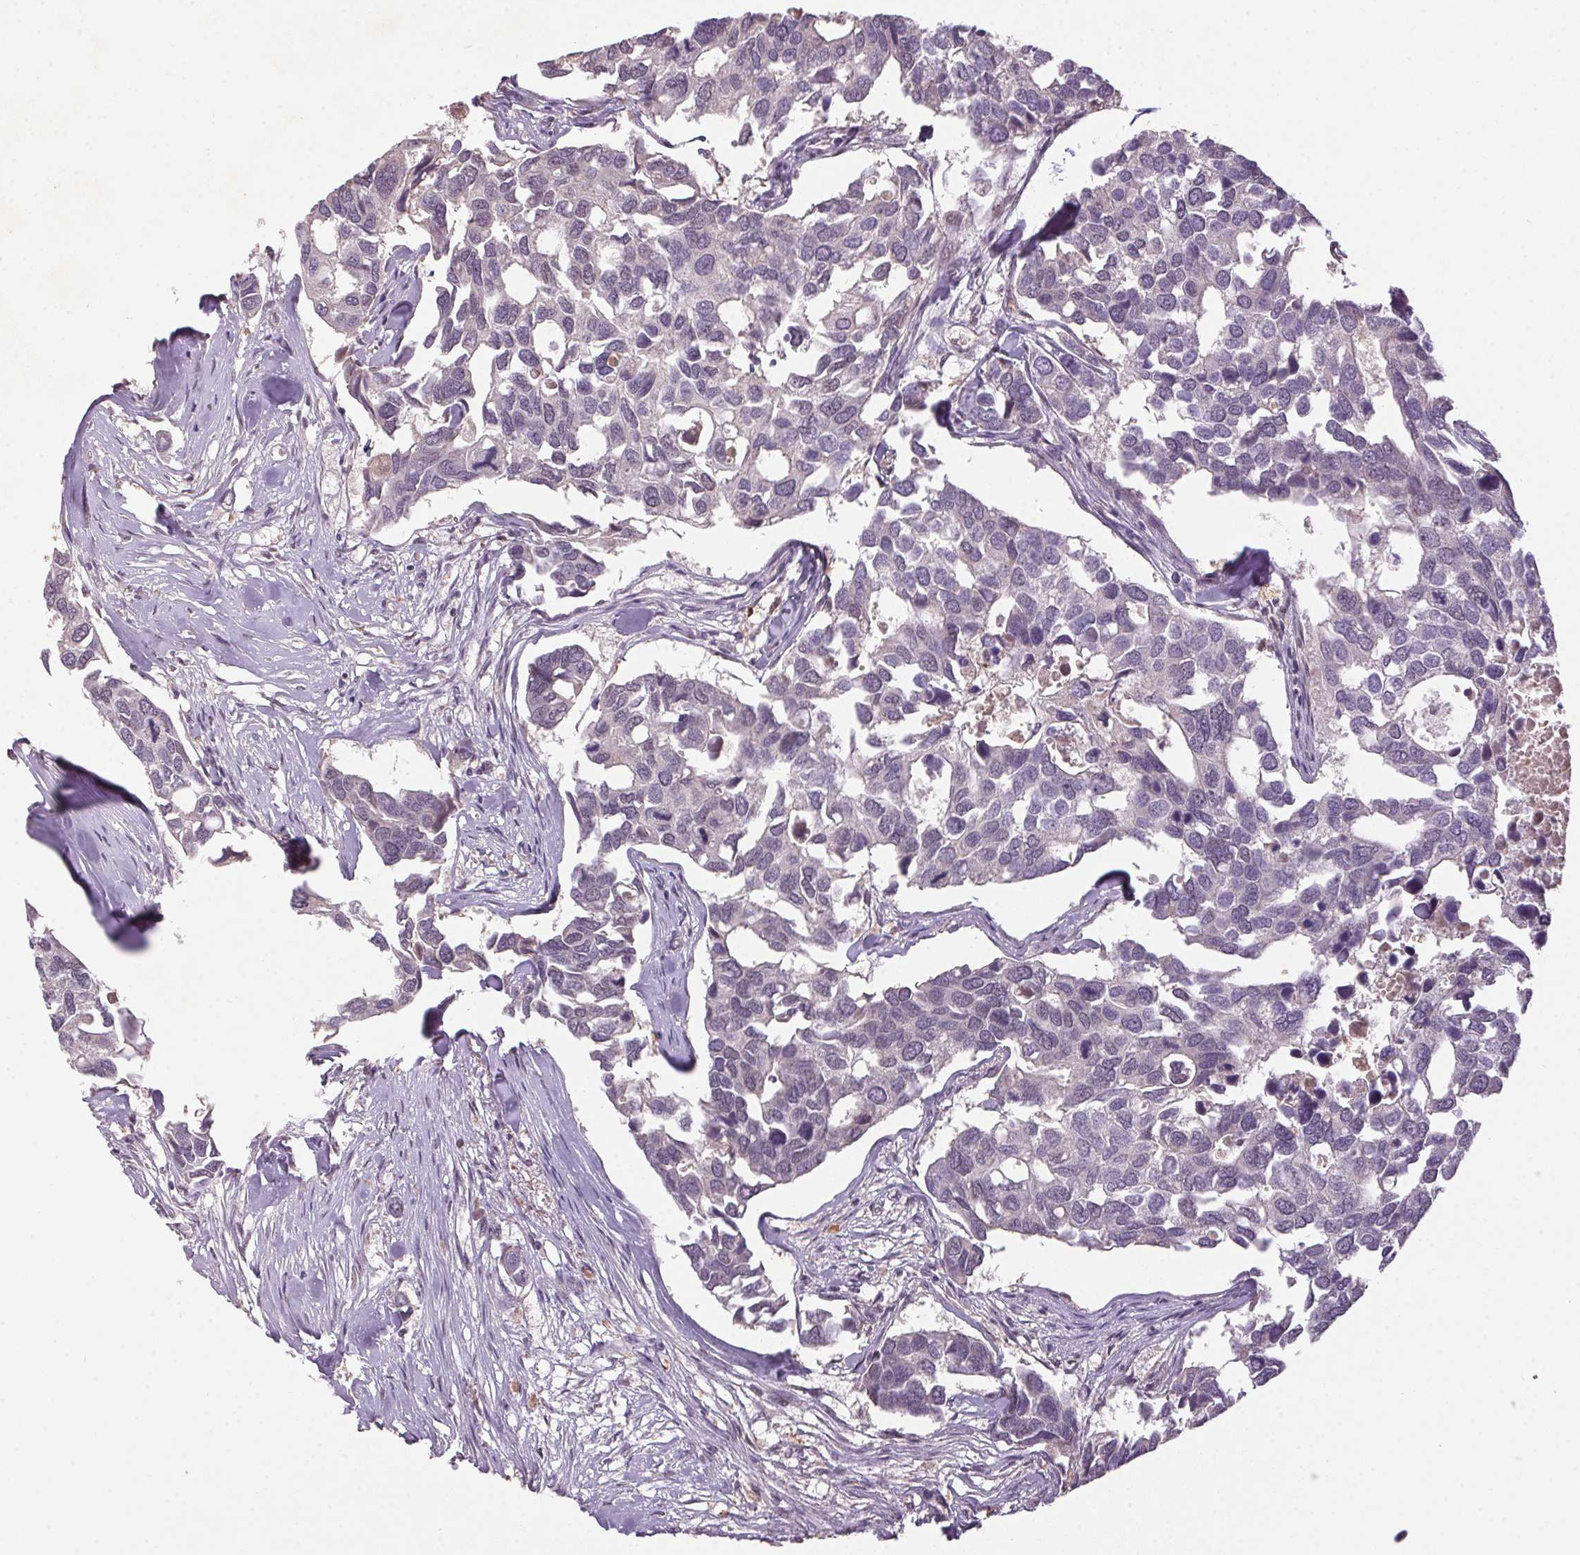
{"staining": {"intensity": "negative", "quantity": "none", "location": "none"}, "tissue": "breast cancer", "cell_type": "Tumor cells", "image_type": "cancer", "snomed": [{"axis": "morphology", "description": "Duct carcinoma"}, {"axis": "topography", "description": "Breast"}], "caption": "This is a image of immunohistochemistry (IHC) staining of breast cancer (infiltrating ductal carcinoma), which shows no positivity in tumor cells.", "gene": "ZBTB4", "patient": {"sex": "female", "age": 83}}